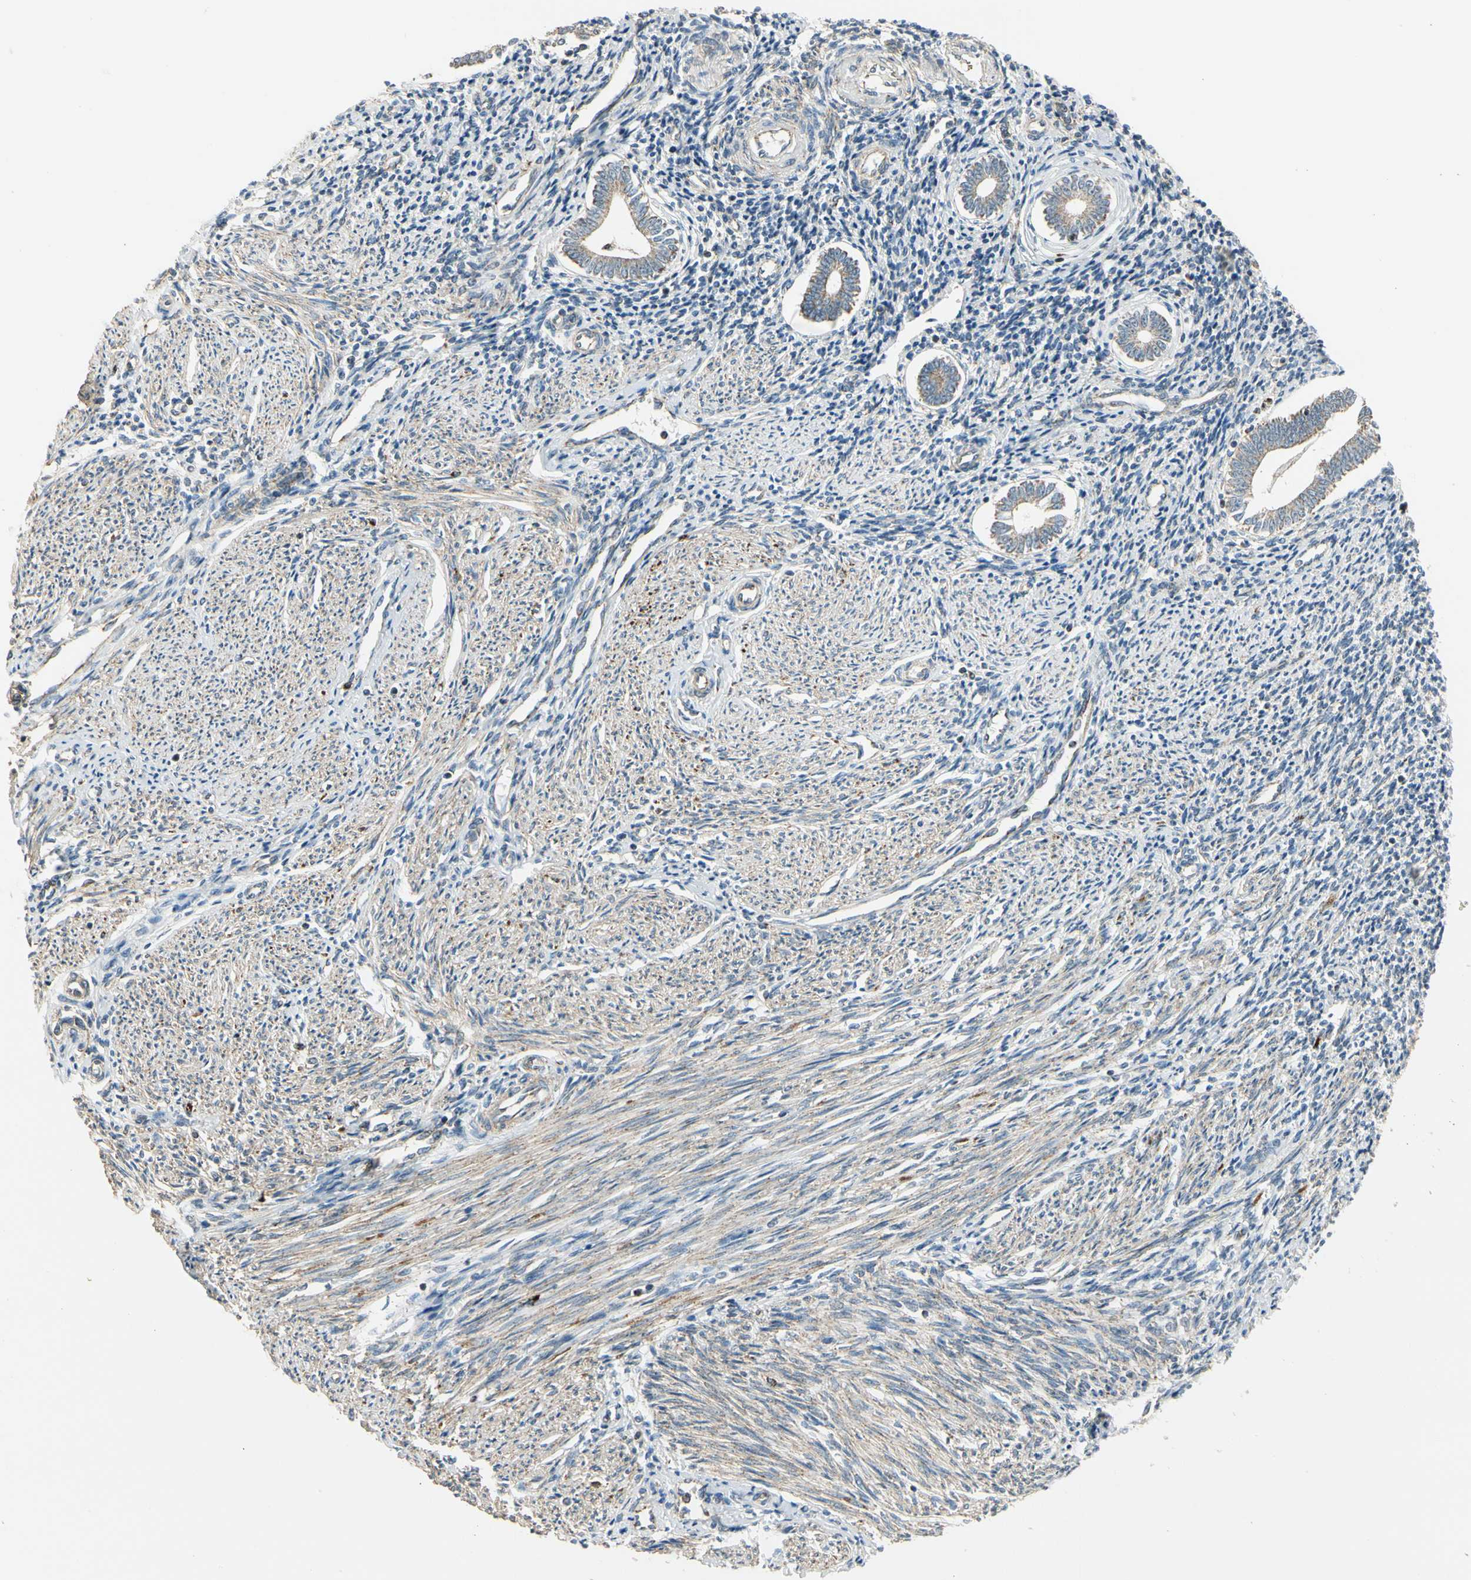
{"staining": {"intensity": "negative", "quantity": "none", "location": "none"}, "tissue": "endometrium", "cell_type": "Cells in endometrial stroma", "image_type": "normal", "snomed": [{"axis": "morphology", "description": "Normal tissue, NOS"}, {"axis": "topography", "description": "Endometrium"}], "caption": "High power microscopy histopathology image of an immunohistochemistry (IHC) photomicrograph of benign endometrium, revealing no significant expression in cells in endometrial stroma.", "gene": "EPHB3", "patient": {"sex": "female", "age": 52}}